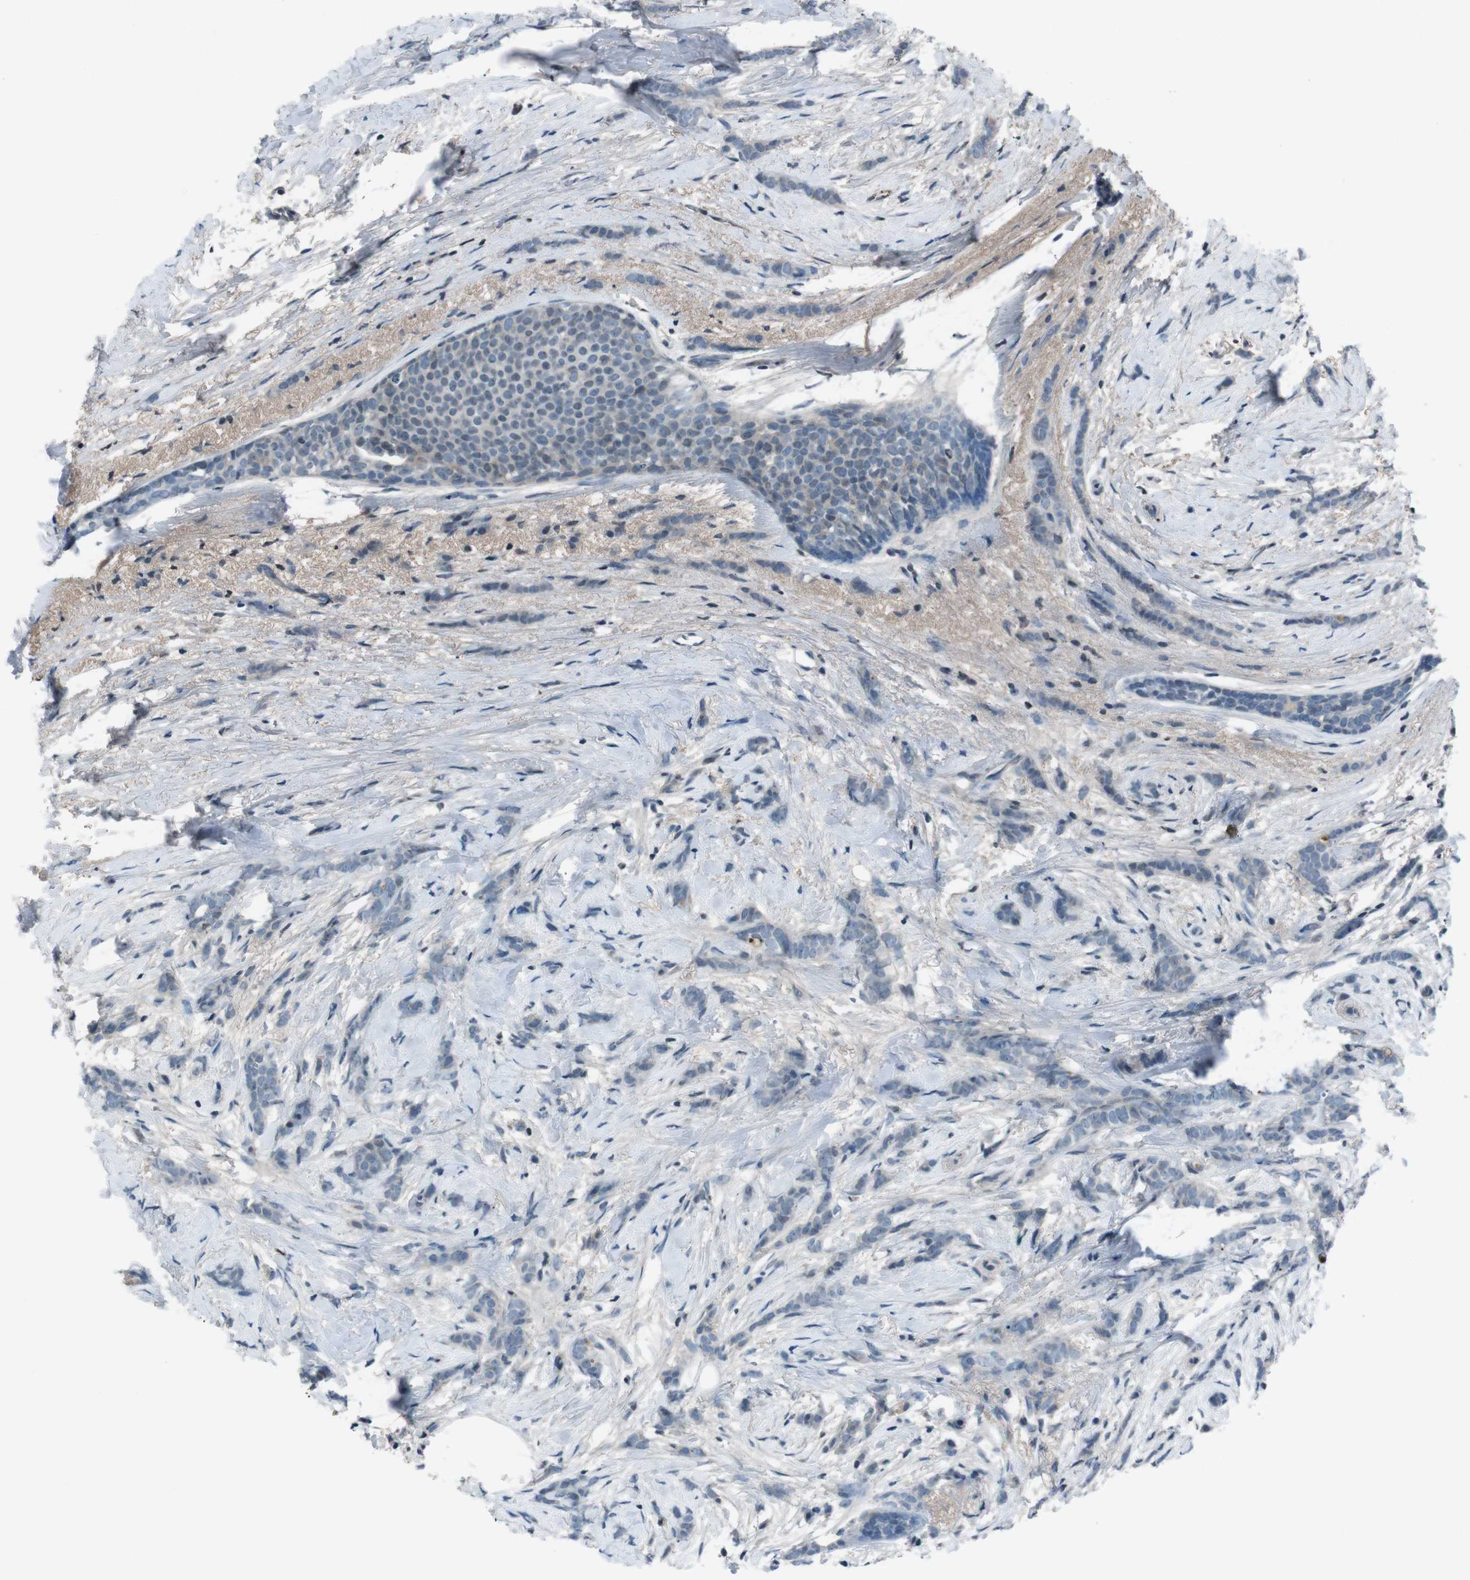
{"staining": {"intensity": "negative", "quantity": "none", "location": "none"}, "tissue": "breast cancer", "cell_type": "Tumor cells", "image_type": "cancer", "snomed": [{"axis": "morphology", "description": "Lobular carcinoma, in situ"}, {"axis": "morphology", "description": "Lobular carcinoma"}, {"axis": "topography", "description": "Breast"}], "caption": "An immunohistochemistry (IHC) photomicrograph of breast cancer (lobular carcinoma) is shown. There is no staining in tumor cells of breast cancer (lobular carcinoma). Brightfield microscopy of immunohistochemistry stained with DAB (brown) and hematoxylin (blue), captured at high magnification.", "gene": "UGT1A6", "patient": {"sex": "female", "age": 41}}